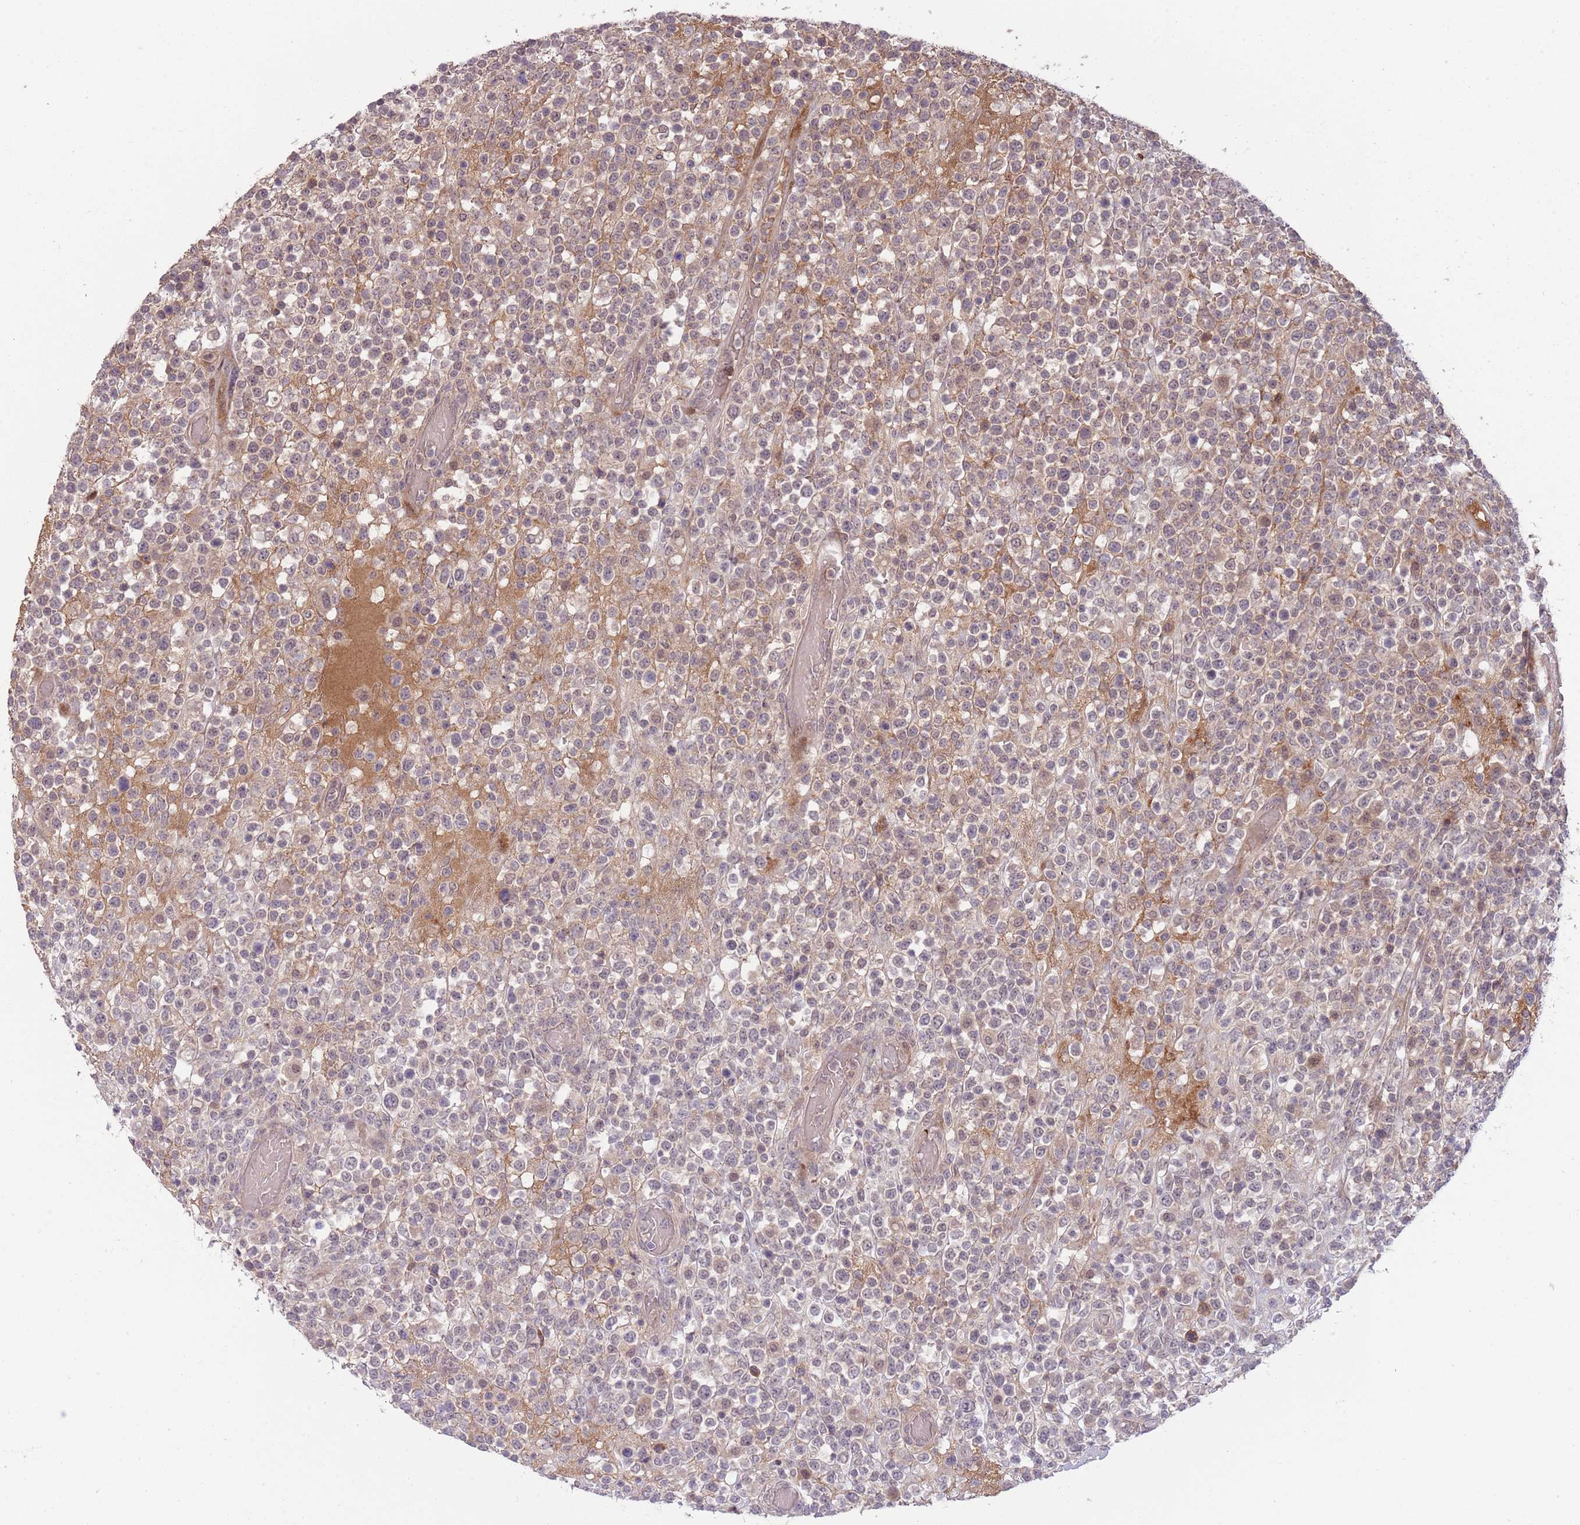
{"staining": {"intensity": "weak", "quantity": "<25%", "location": "nuclear"}, "tissue": "lymphoma", "cell_type": "Tumor cells", "image_type": "cancer", "snomed": [{"axis": "morphology", "description": "Malignant lymphoma, non-Hodgkin's type, High grade"}, {"axis": "topography", "description": "Colon"}], "caption": "A micrograph of lymphoma stained for a protein demonstrates no brown staining in tumor cells. The staining was performed using DAB (3,3'-diaminobenzidine) to visualize the protein expression in brown, while the nuclei were stained in blue with hematoxylin (Magnification: 20x).", "gene": "NT5DC4", "patient": {"sex": "female", "age": 53}}